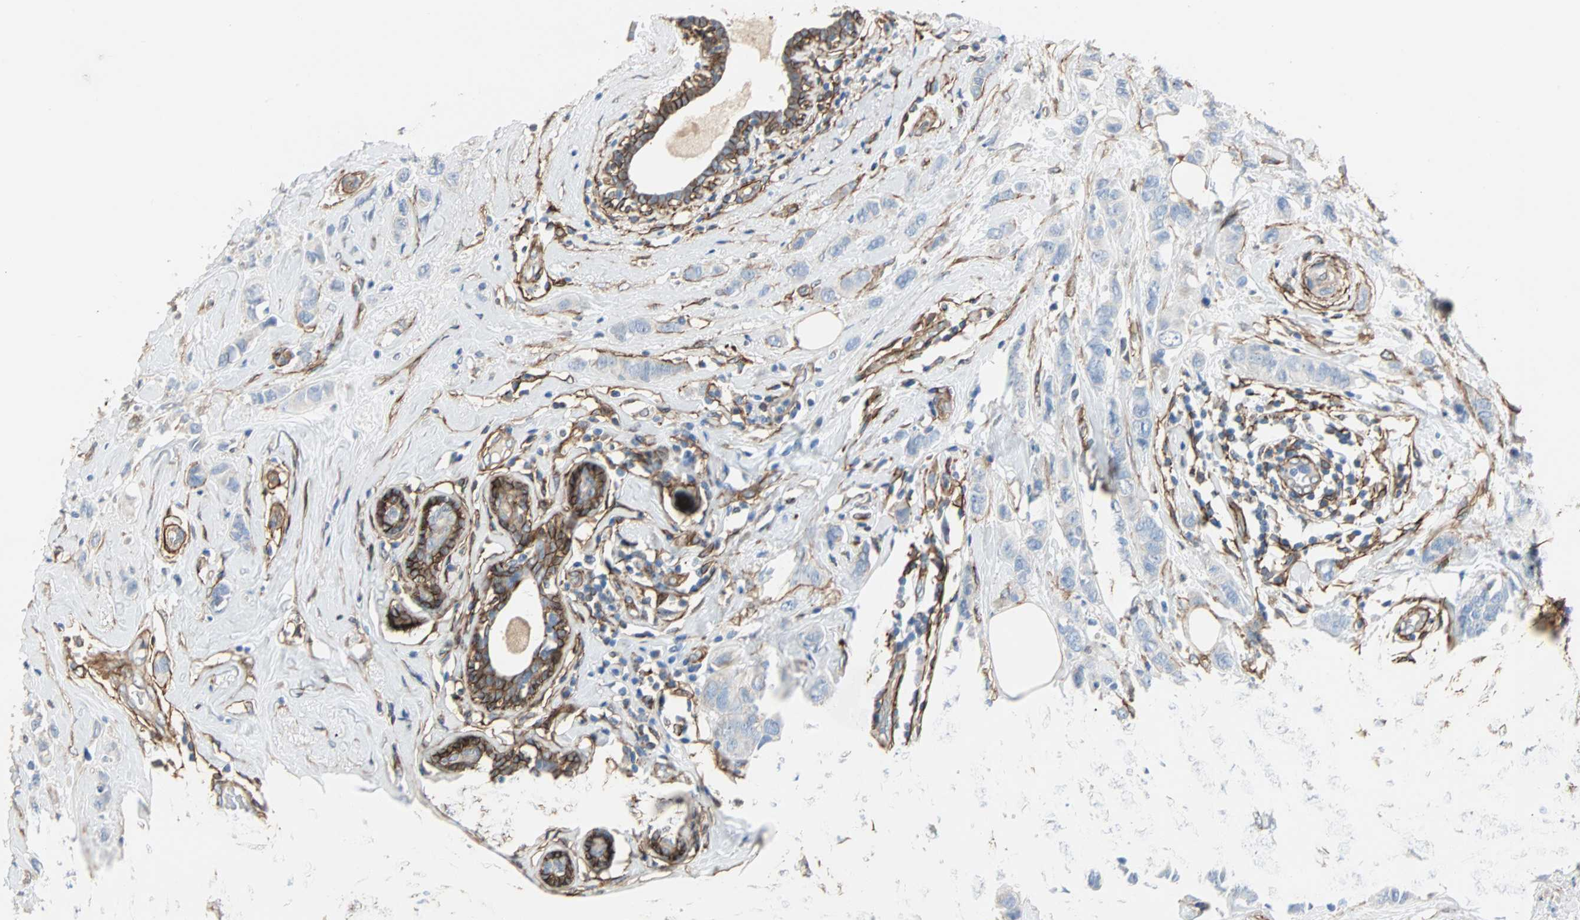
{"staining": {"intensity": "negative", "quantity": "none", "location": "none"}, "tissue": "breast cancer", "cell_type": "Tumor cells", "image_type": "cancer", "snomed": [{"axis": "morphology", "description": "Normal tissue, NOS"}, {"axis": "morphology", "description": "Duct carcinoma"}, {"axis": "topography", "description": "Breast"}], "caption": "A histopathology image of human breast cancer is negative for staining in tumor cells.", "gene": "EPB41L2", "patient": {"sex": "female", "age": 50}}